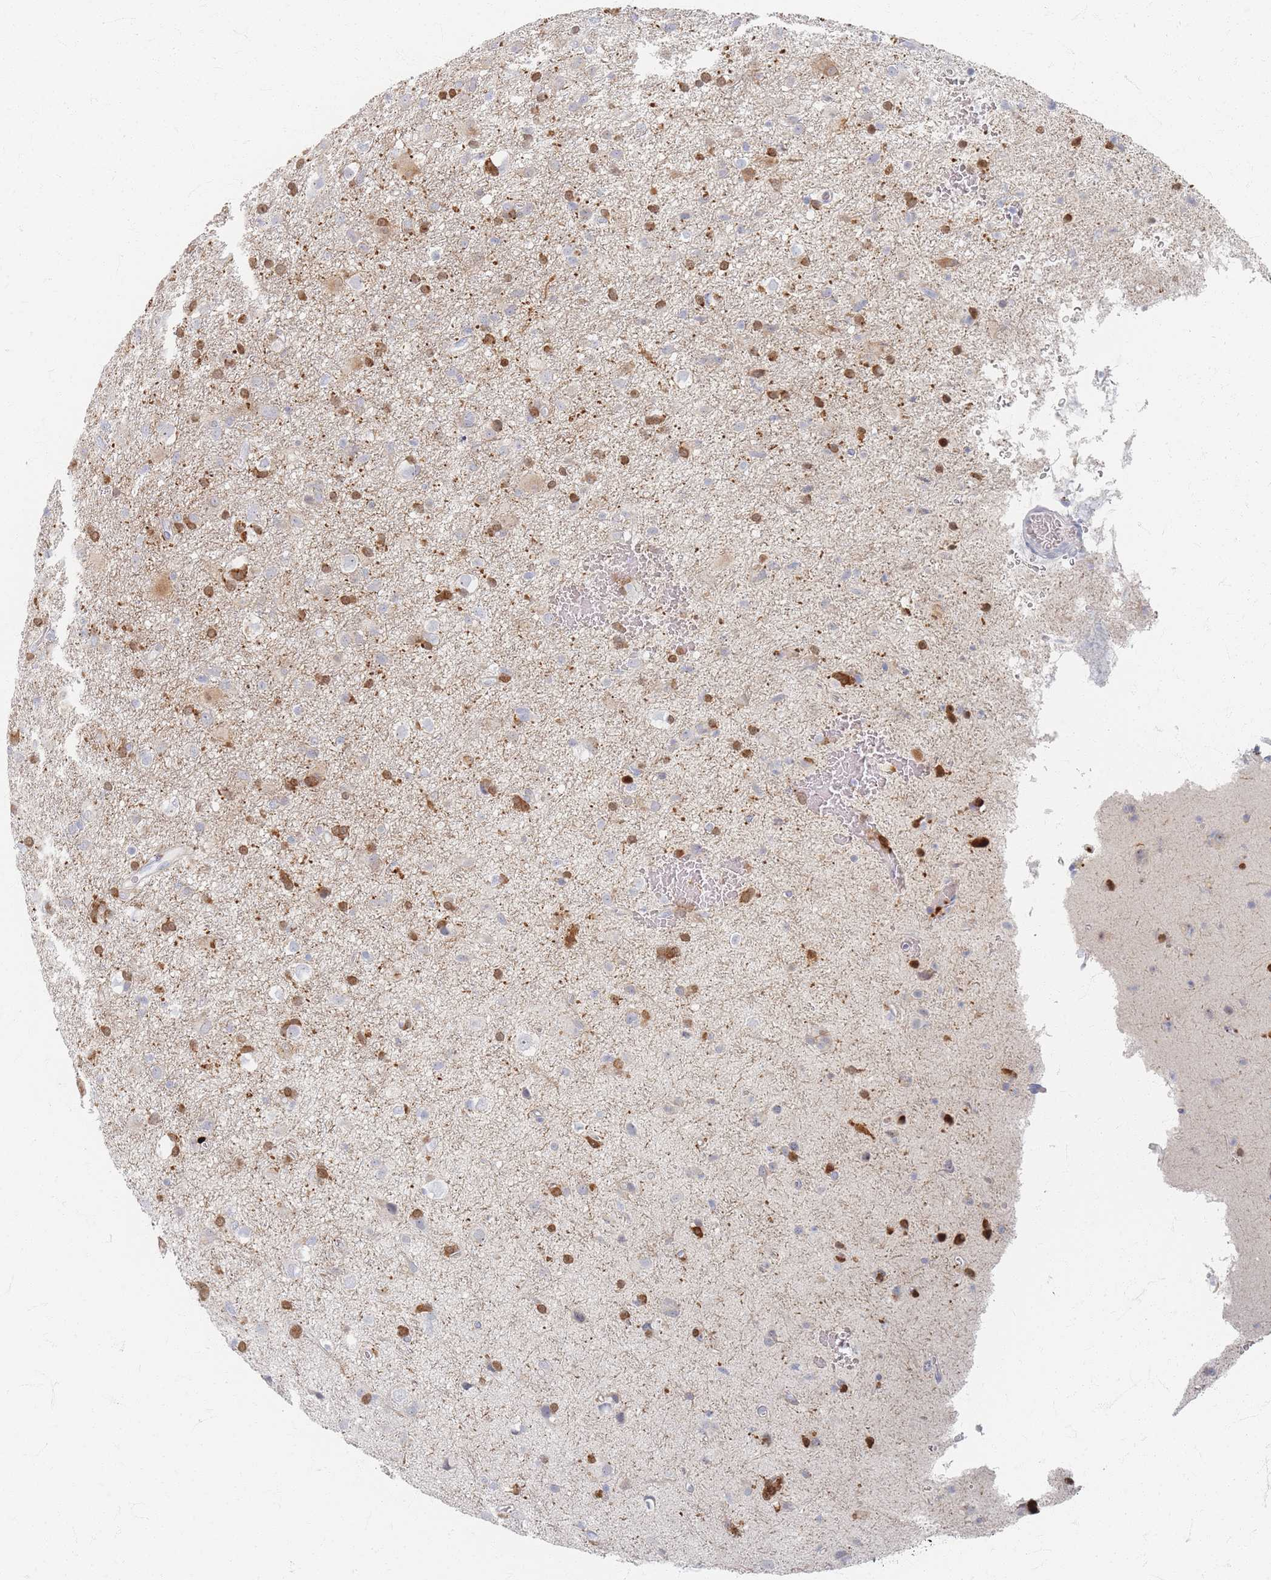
{"staining": {"intensity": "moderate", "quantity": "25%-75%", "location": "cytoplasmic/membranous"}, "tissue": "glioma", "cell_type": "Tumor cells", "image_type": "cancer", "snomed": [{"axis": "morphology", "description": "Glioma, malignant, Low grade"}, {"axis": "topography", "description": "Brain"}], "caption": "Human glioma stained with a brown dye exhibits moderate cytoplasmic/membranous positive expression in about 25%-75% of tumor cells.", "gene": "SLC2A11", "patient": {"sex": "male", "age": 65}}